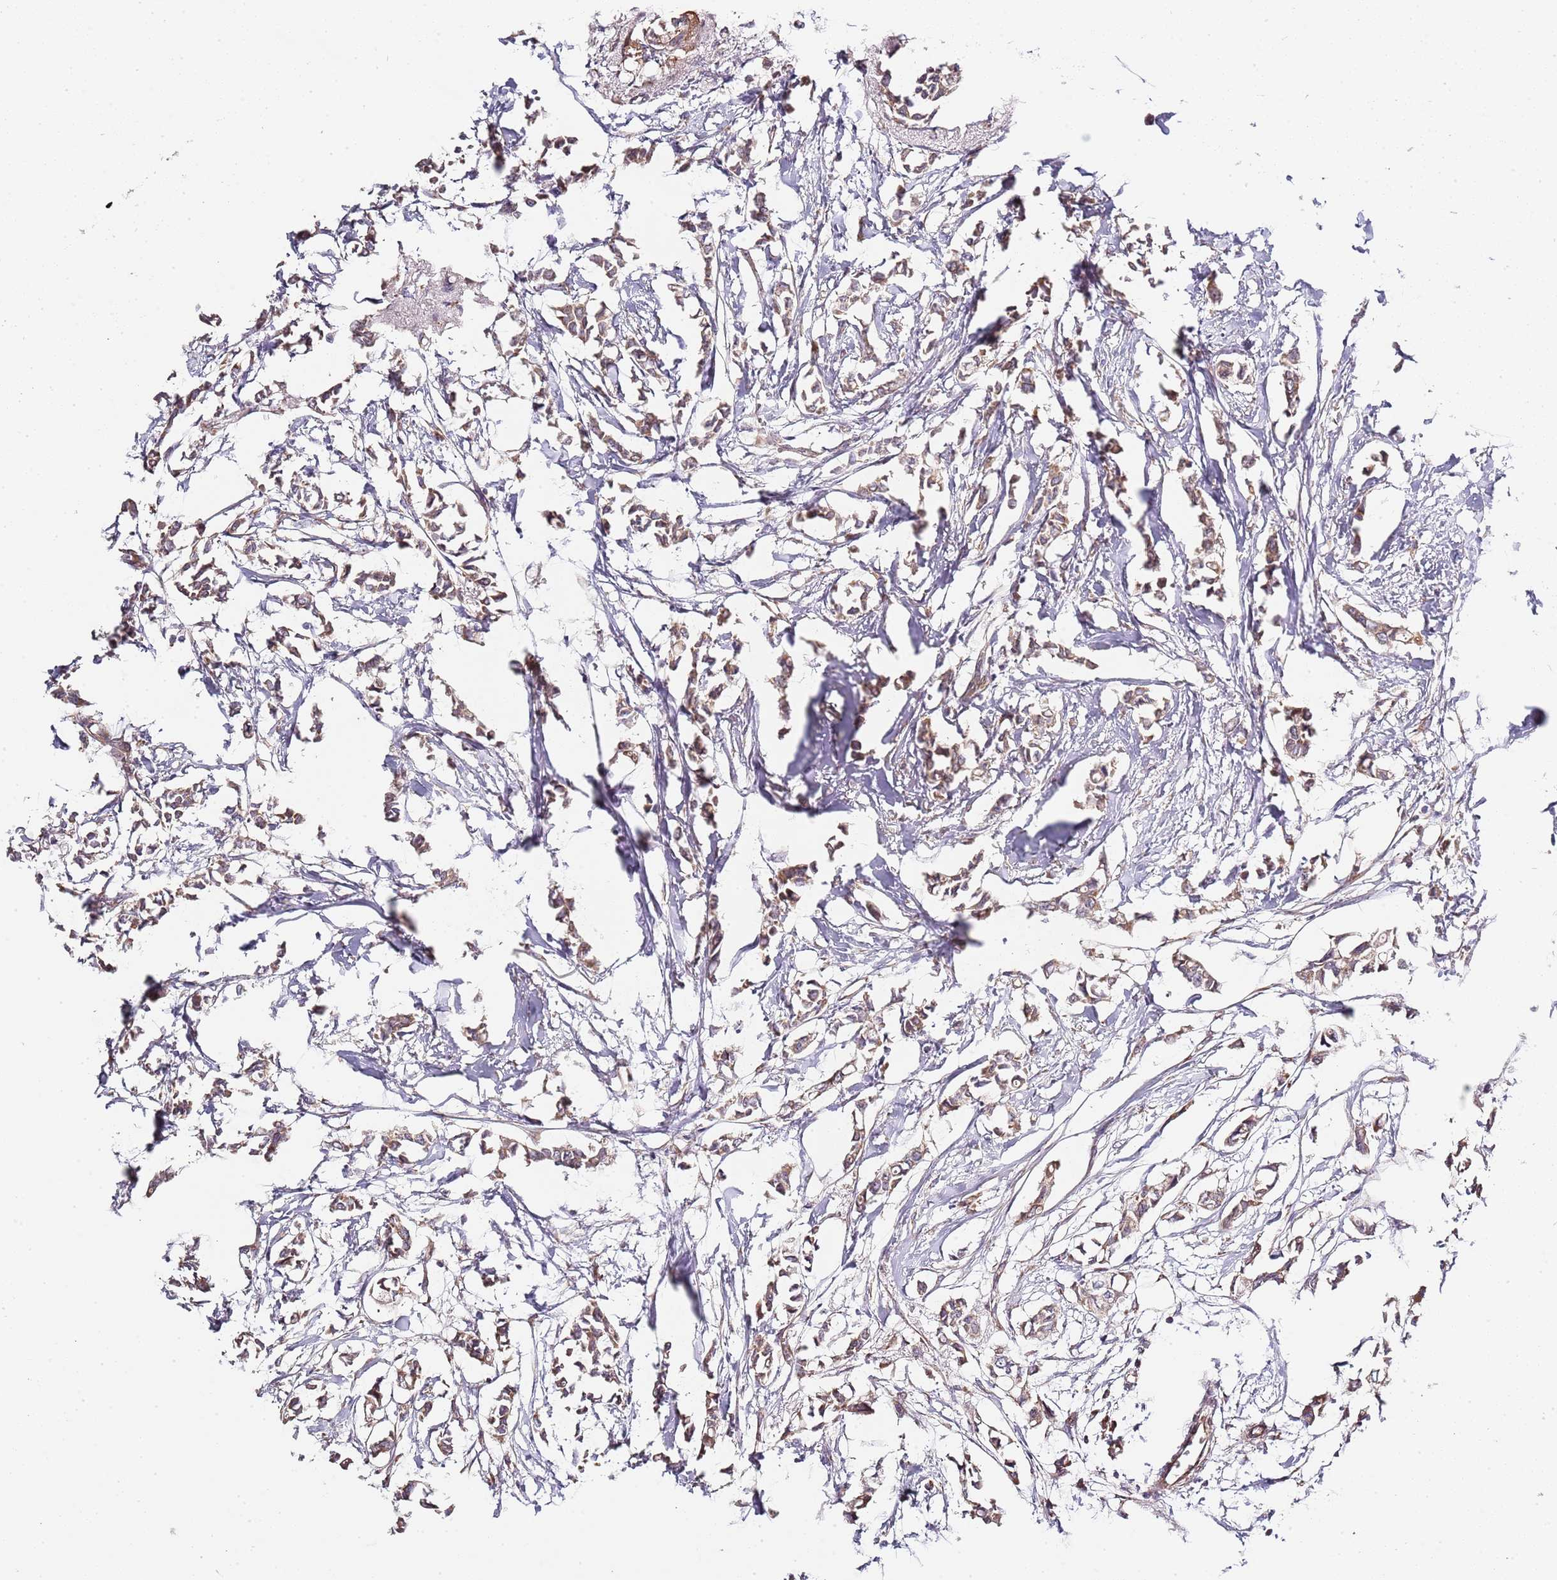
{"staining": {"intensity": "weak", "quantity": ">75%", "location": "cytoplasmic/membranous"}, "tissue": "breast cancer", "cell_type": "Tumor cells", "image_type": "cancer", "snomed": [{"axis": "morphology", "description": "Duct carcinoma"}, {"axis": "topography", "description": "Breast"}], "caption": "The photomicrograph reveals staining of breast infiltrating ductal carcinoma, revealing weak cytoplasmic/membranous protein staining (brown color) within tumor cells.", "gene": "TBC1D9", "patient": {"sex": "female", "age": 41}}